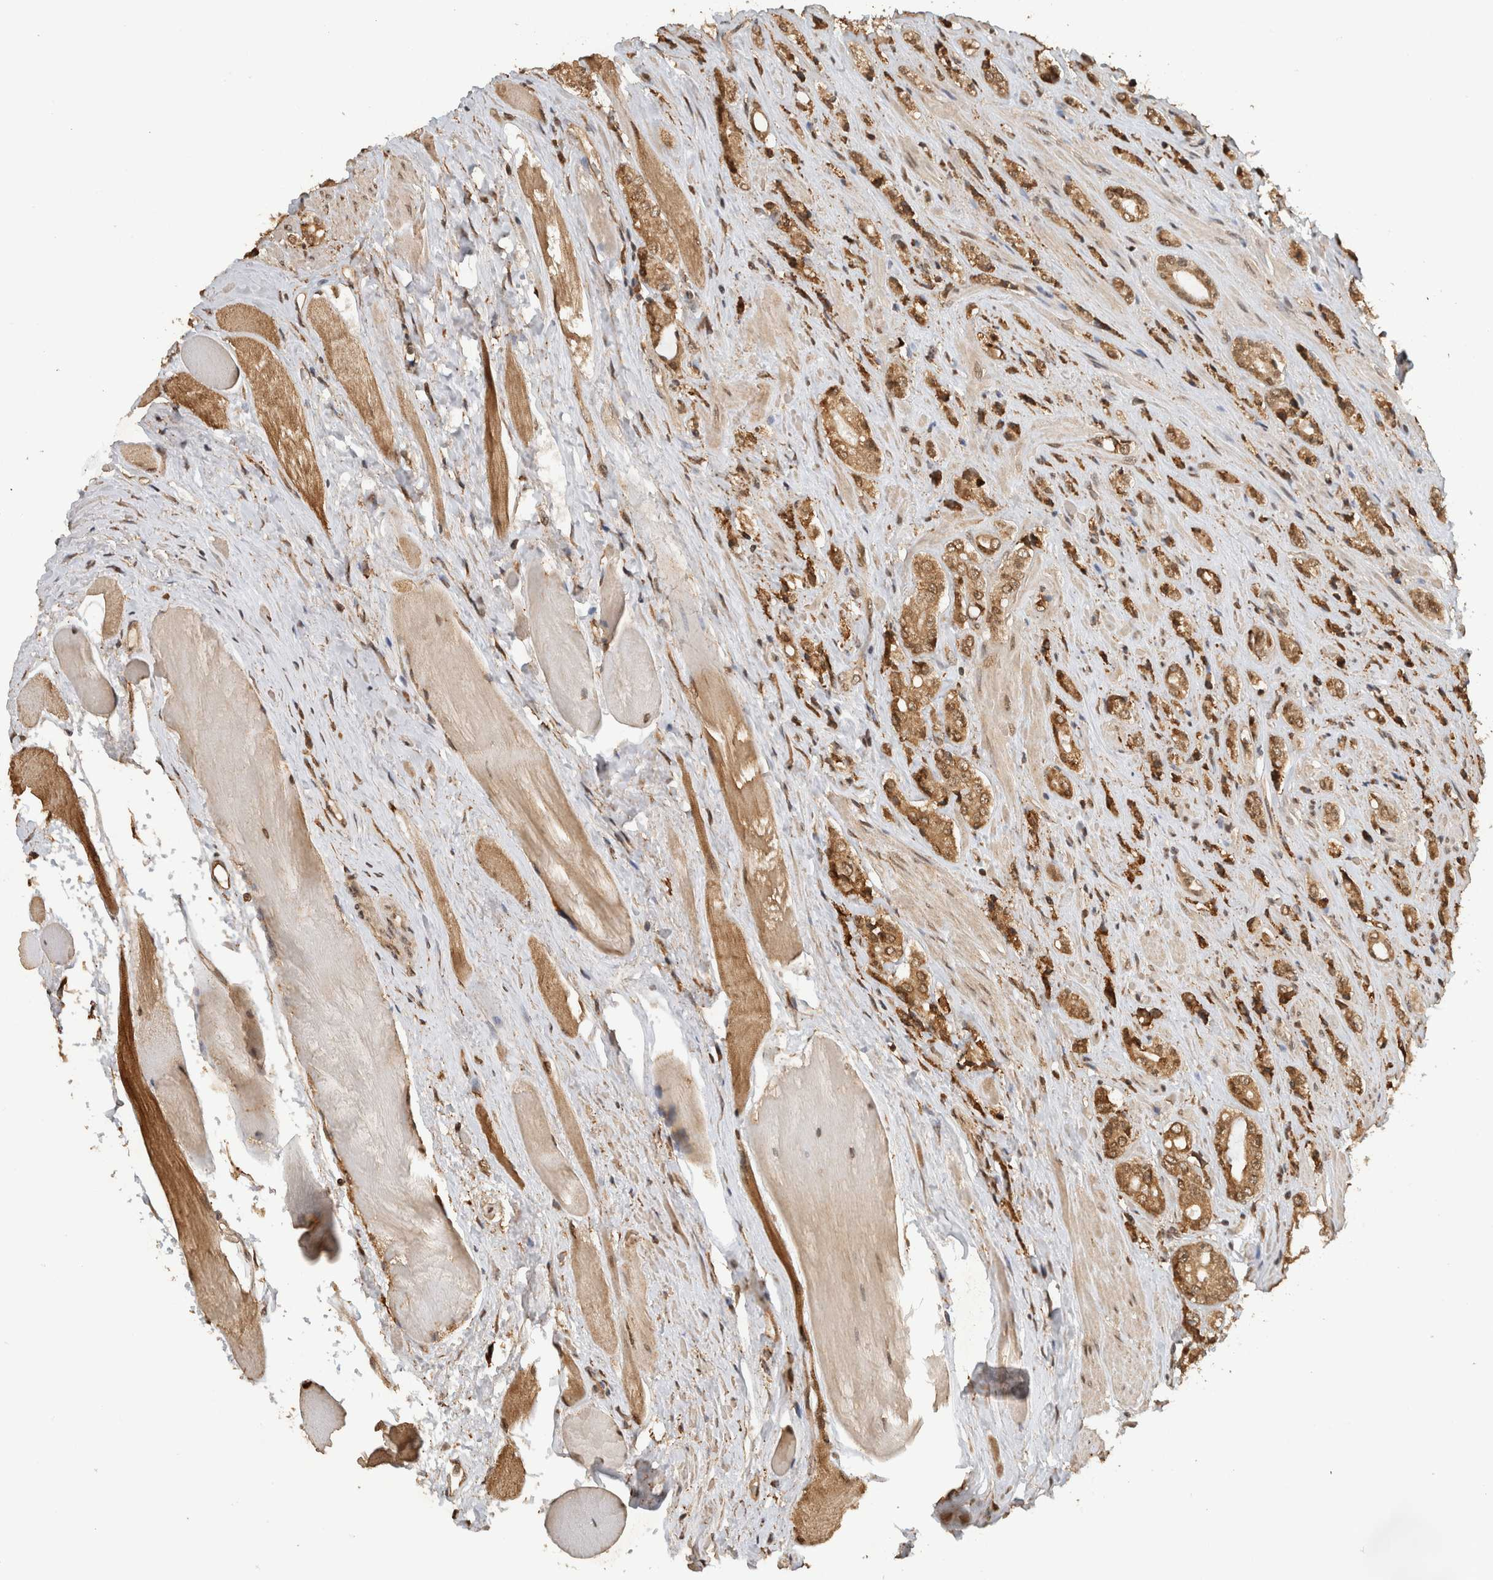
{"staining": {"intensity": "moderate", "quantity": ">75%", "location": "cytoplasmic/membranous,nuclear"}, "tissue": "prostate cancer", "cell_type": "Tumor cells", "image_type": "cancer", "snomed": [{"axis": "morphology", "description": "Adenocarcinoma, High grade"}, {"axis": "topography", "description": "Prostate"}], "caption": "DAB (3,3'-diaminobenzidine) immunohistochemical staining of human prostate cancer (high-grade adenocarcinoma) demonstrates moderate cytoplasmic/membranous and nuclear protein positivity in about >75% of tumor cells.", "gene": "C1orf21", "patient": {"sex": "male", "age": 61}}